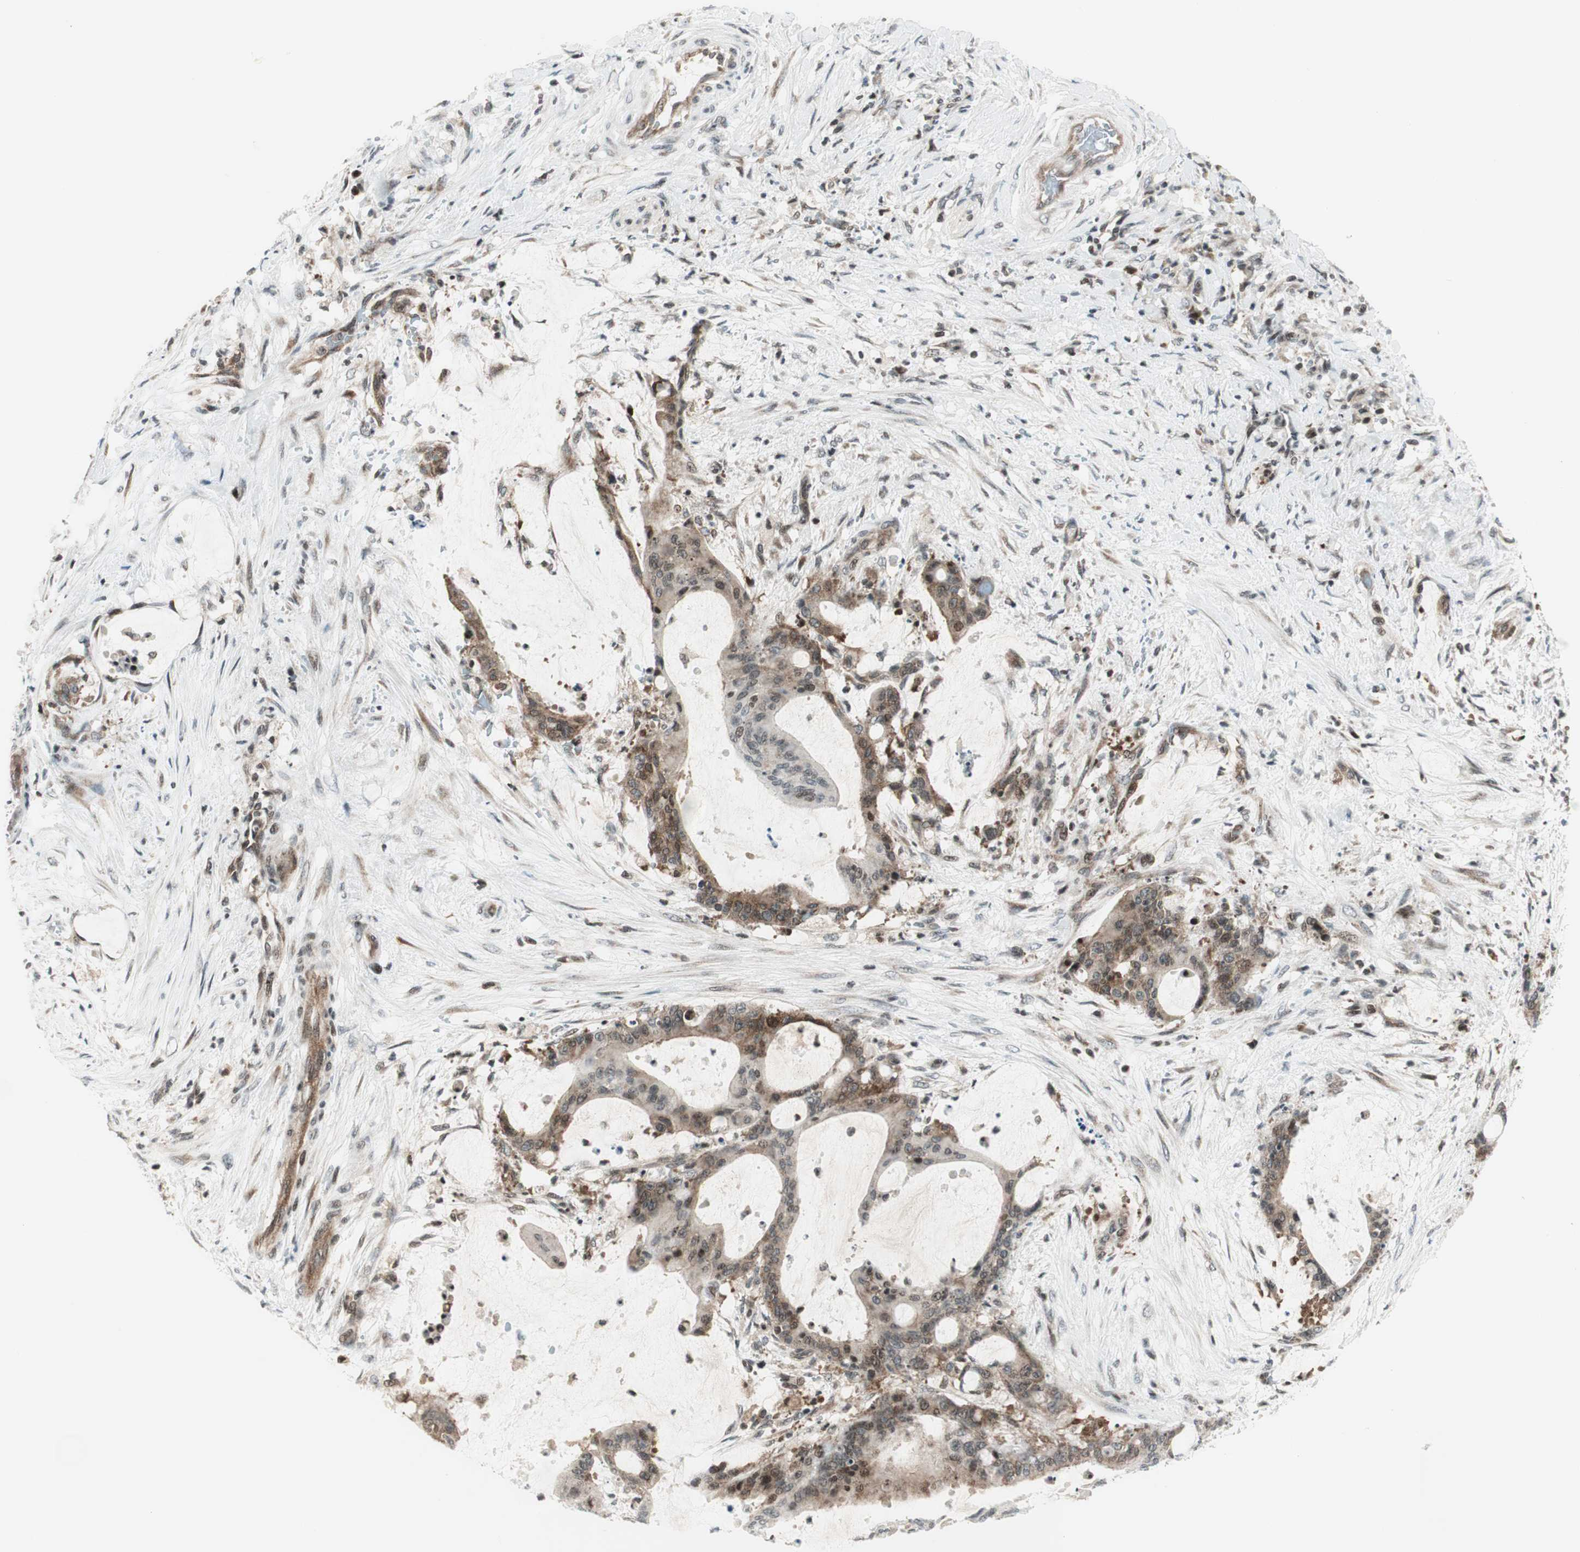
{"staining": {"intensity": "moderate", "quantity": "25%-75%", "location": "cytoplasmic/membranous,nuclear"}, "tissue": "liver cancer", "cell_type": "Tumor cells", "image_type": "cancer", "snomed": [{"axis": "morphology", "description": "Cholangiocarcinoma"}, {"axis": "topography", "description": "Liver"}], "caption": "Cholangiocarcinoma (liver) stained with IHC reveals moderate cytoplasmic/membranous and nuclear positivity in about 25%-75% of tumor cells.", "gene": "TPT1", "patient": {"sex": "female", "age": 73}}